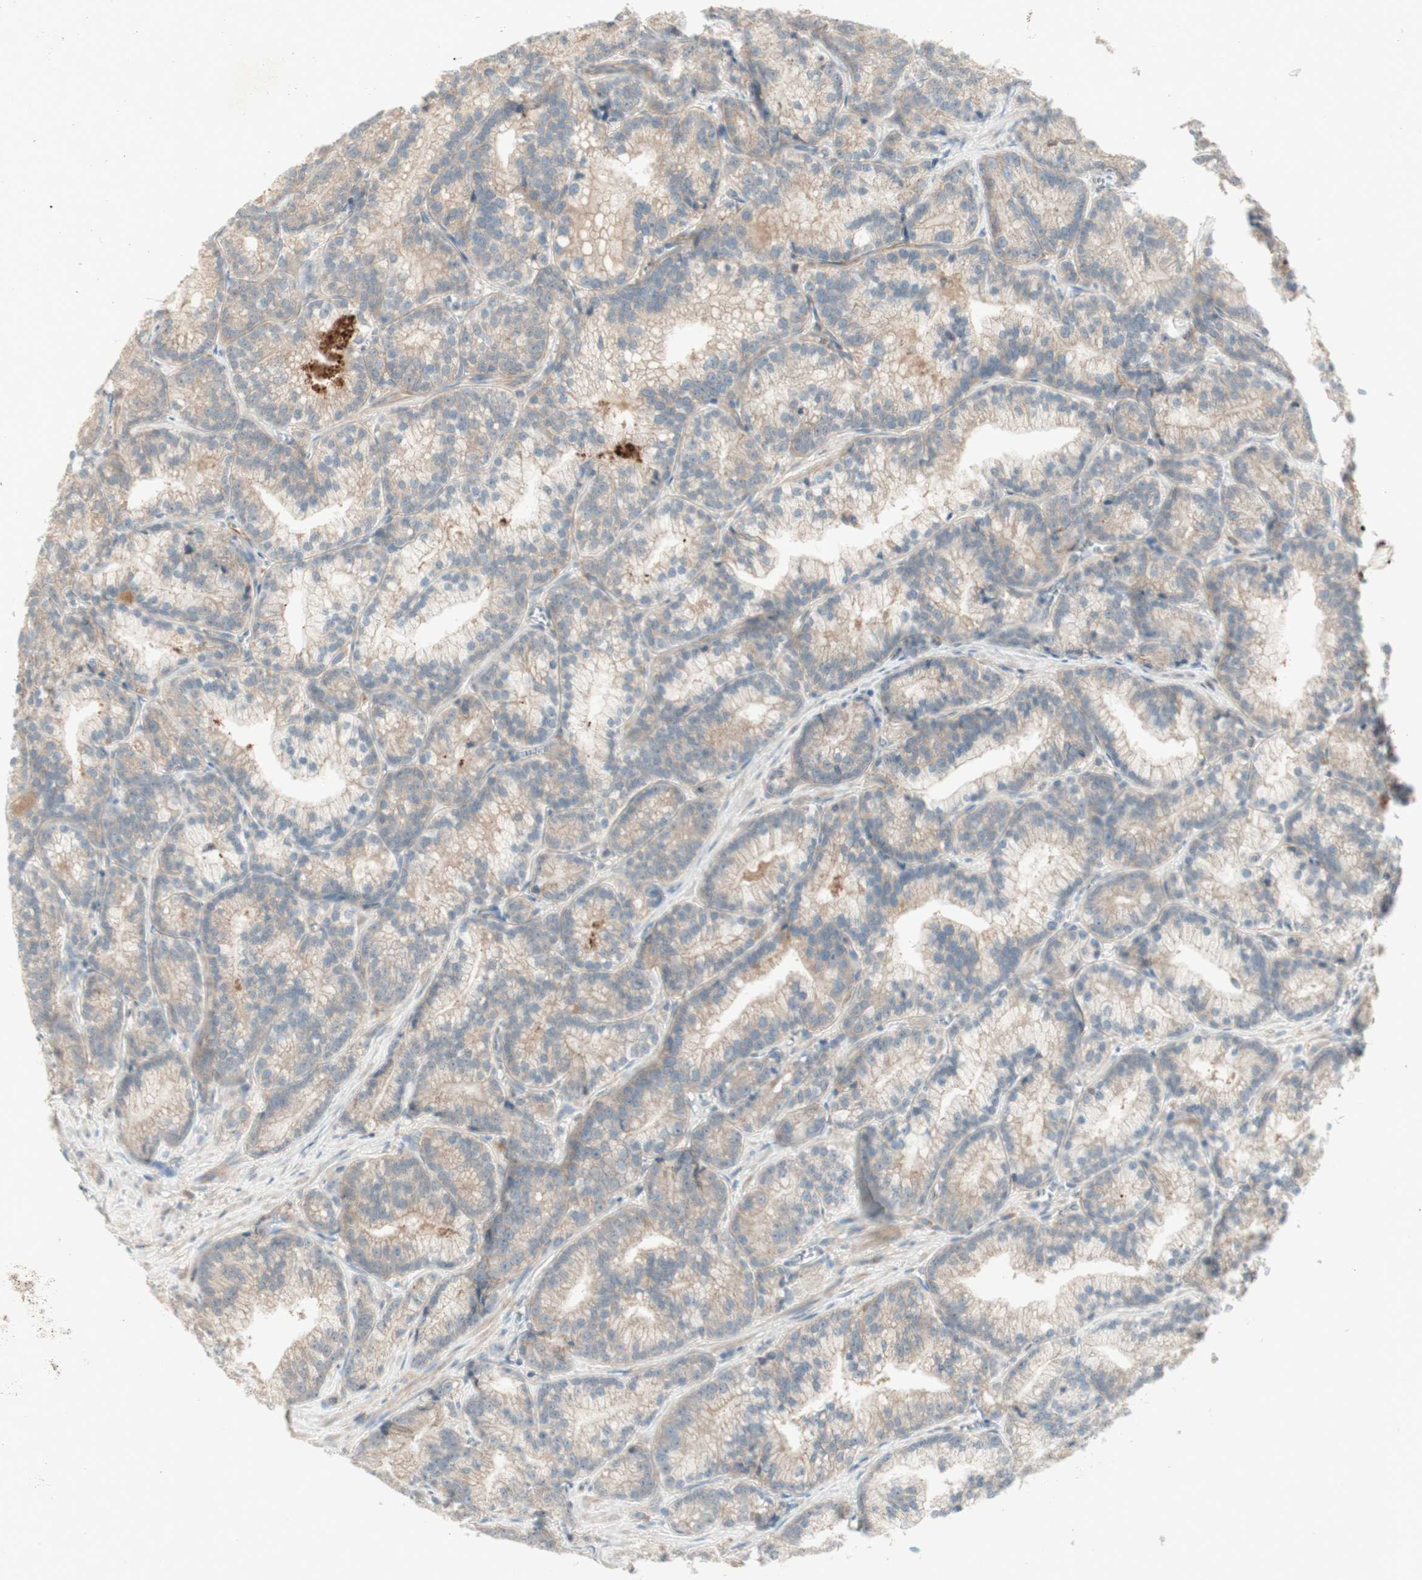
{"staining": {"intensity": "weak", "quantity": ">75%", "location": "cytoplasmic/membranous"}, "tissue": "prostate cancer", "cell_type": "Tumor cells", "image_type": "cancer", "snomed": [{"axis": "morphology", "description": "Adenocarcinoma, Low grade"}, {"axis": "topography", "description": "Prostate"}], "caption": "Immunohistochemistry (IHC) image of neoplastic tissue: human prostate cancer stained using immunohistochemistry (IHC) reveals low levels of weak protein expression localized specifically in the cytoplasmic/membranous of tumor cells, appearing as a cytoplasmic/membranous brown color.", "gene": "PTGER4", "patient": {"sex": "male", "age": 89}}